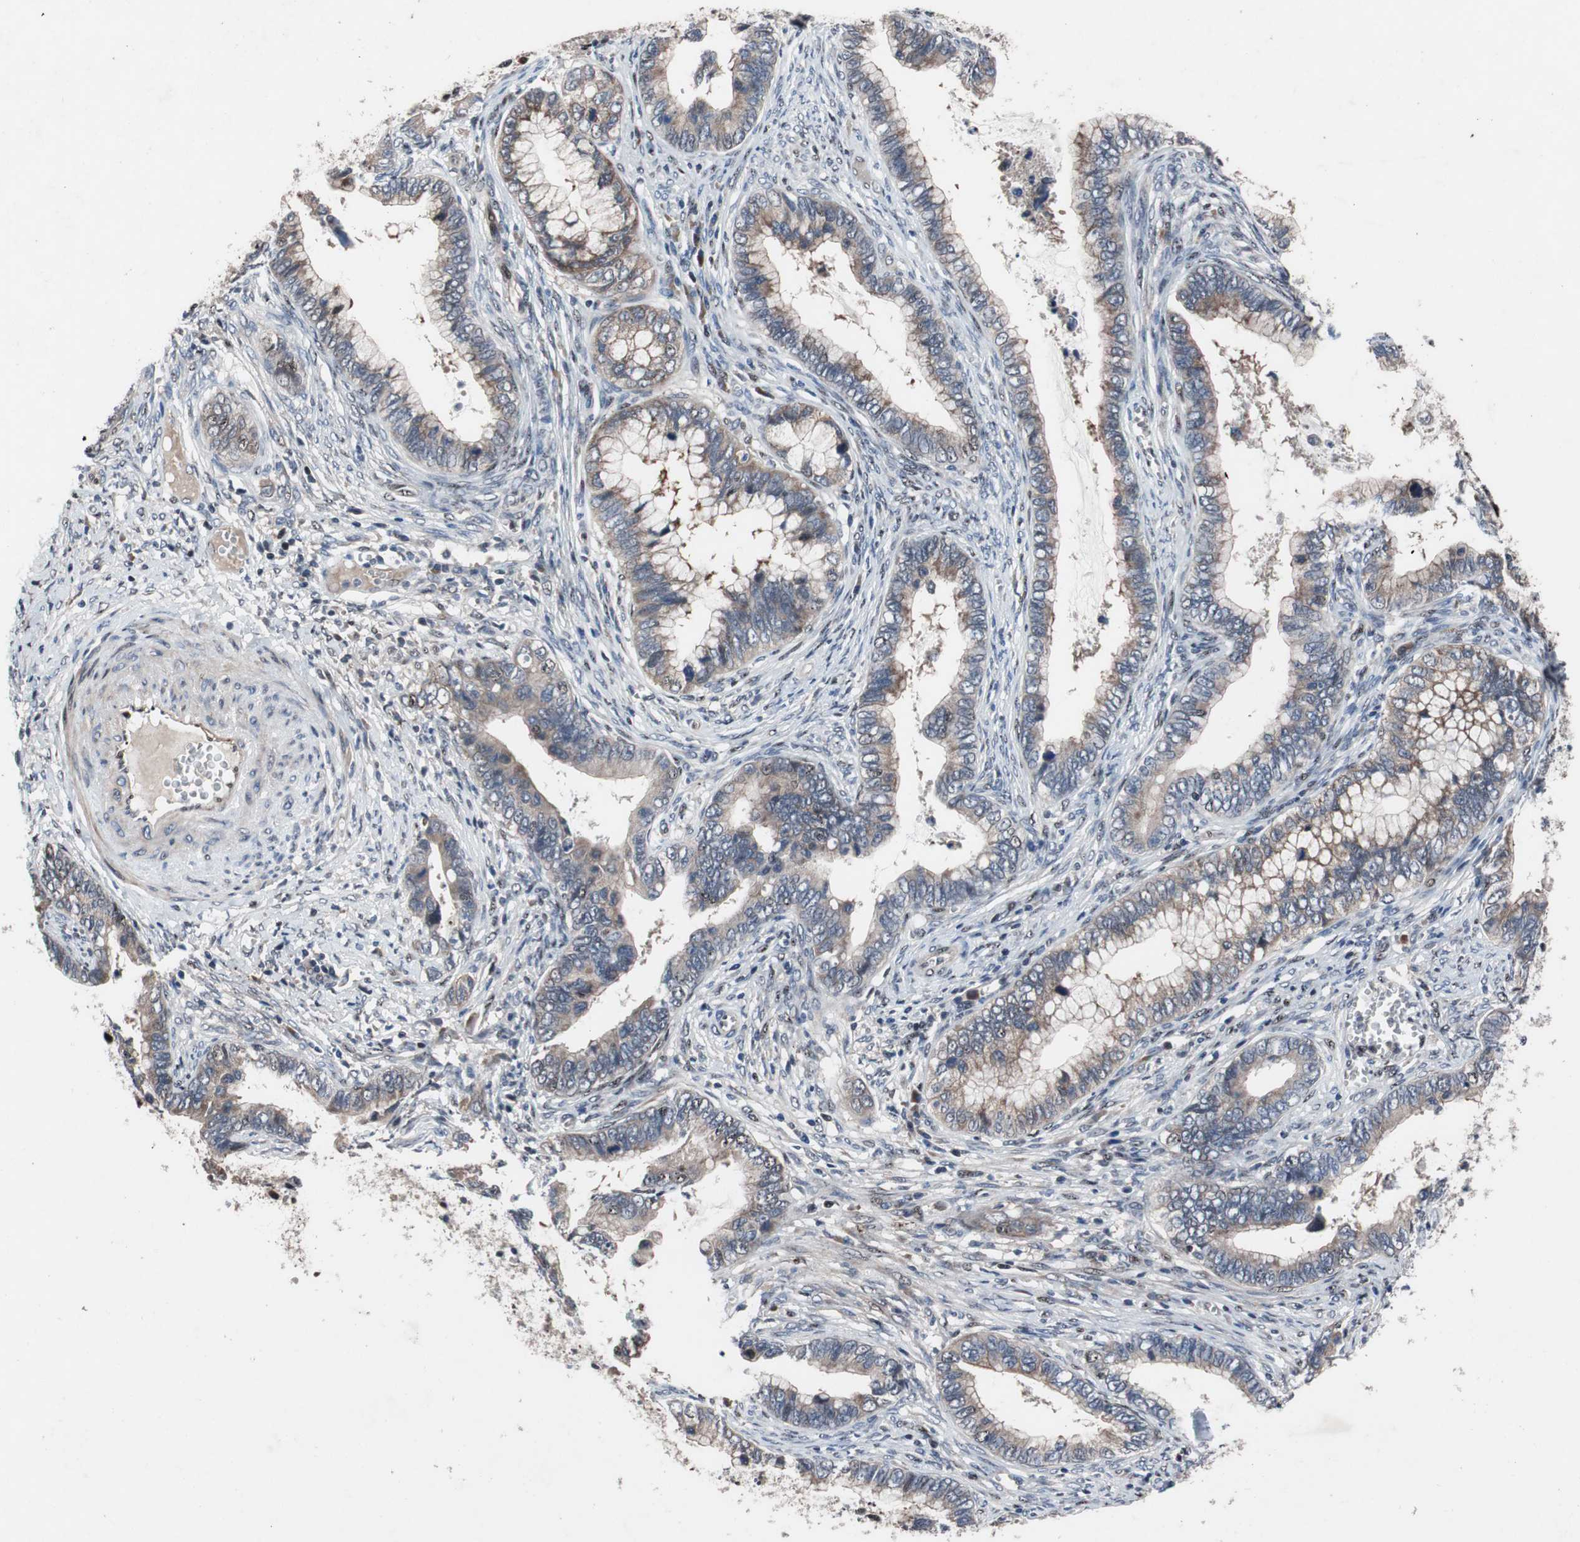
{"staining": {"intensity": "weak", "quantity": "25%-75%", "location": "cytoplasmic/membranous"}, "tissue": "cervical cancer", "cell_type": "Tumor cells", "image_type": "cancer", "snomed": [{"axis": "morphology", "description": "Adenocarcinoma, NOS"}, {"axis": "topography", "description": "Cervix"}], "caption": "There is low levels of weak cytoplasmic/membranous expression in tumor cells of cervical cancer (adenocarcinoma), as demonstrated by immunohistochemical staining (brown color).", "gene": "SOX7", "patient": {"sex": "female", "age": 44}}